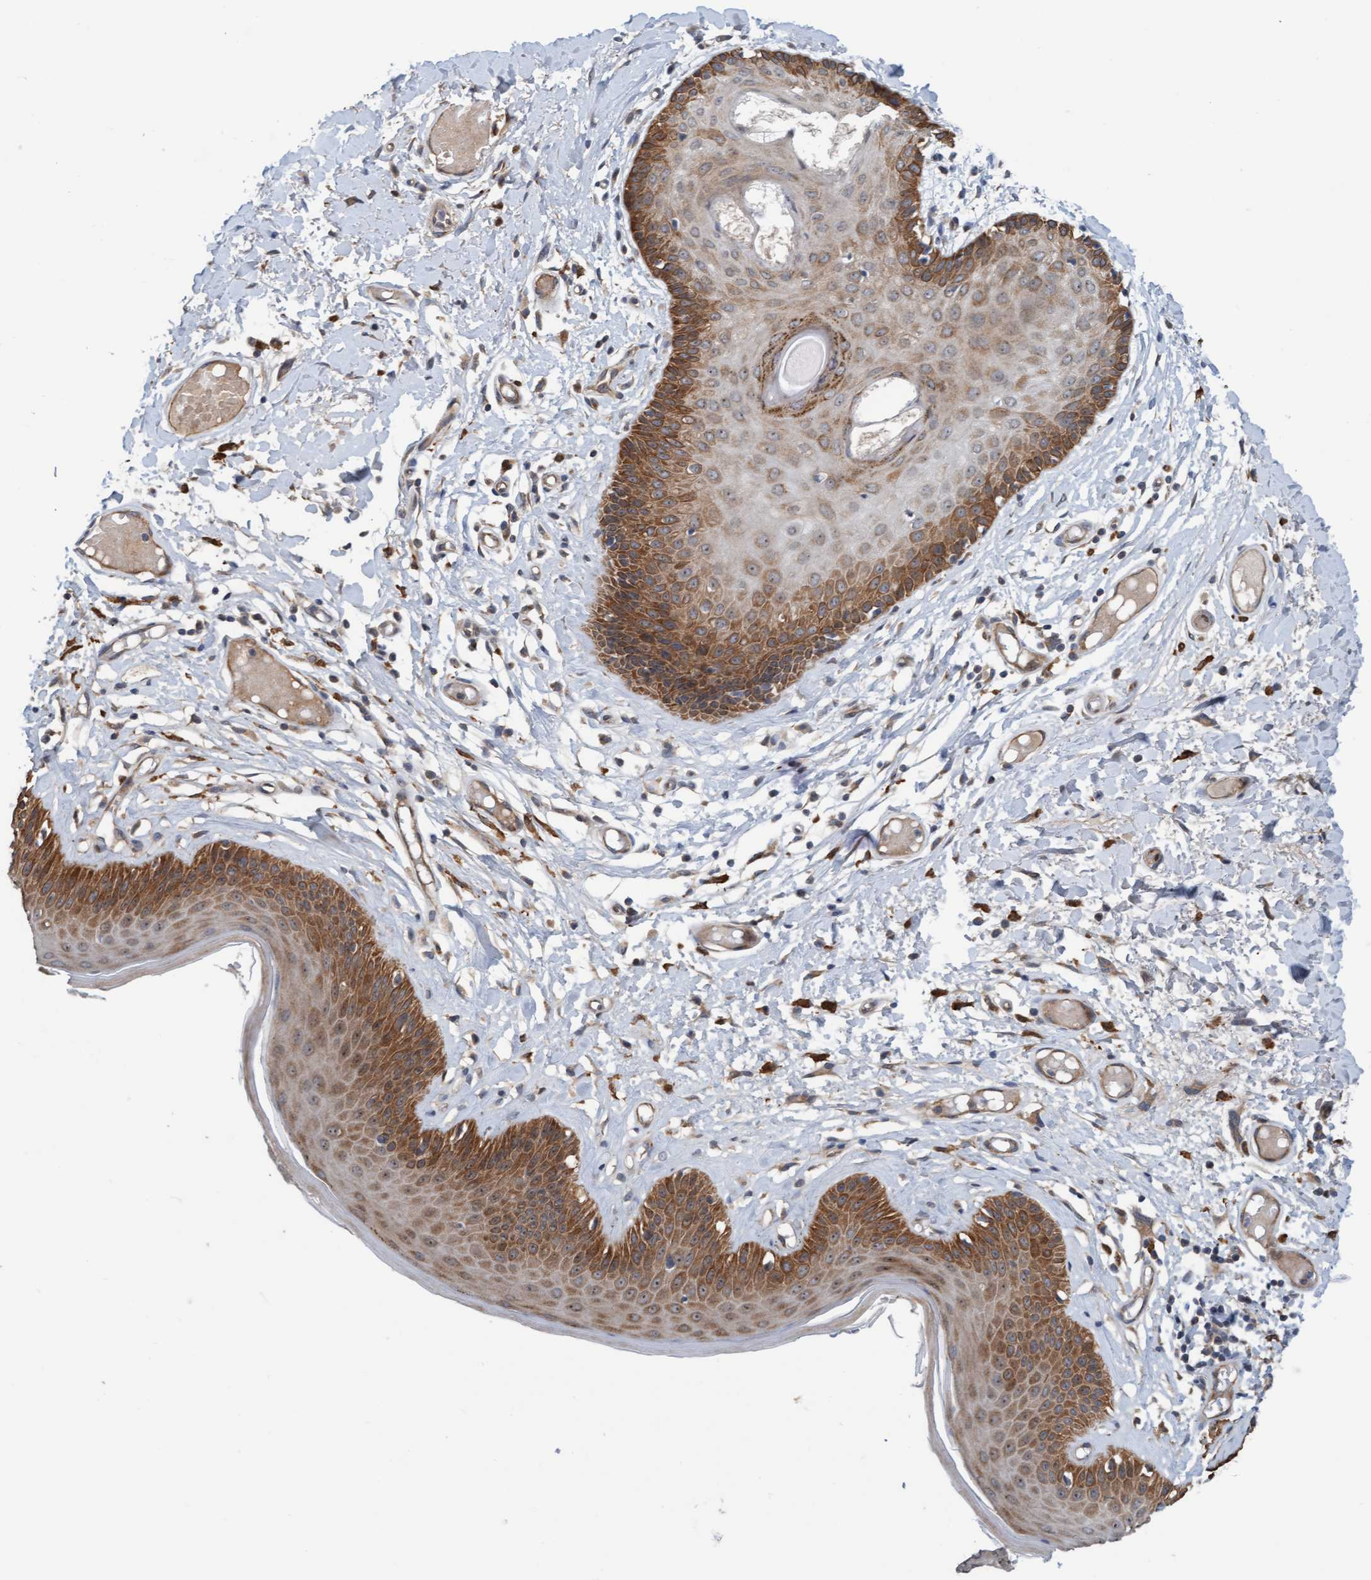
{"staining": {"intensity": "strong", "quantity": "25%-75%", "location": "cytoplasmic/membranous"}, "tissue": "skin", "cell_type": "Epidermal cells", "image_type": "normal", "snomed": [{"axis": "morphology", "description": "Normal tissue, NOS"}, {"axis": "topography", "description": "Vulva"}], "caption": "Protein staining reveals strong cytoplasmic/membranous positivity in about 25%-75% of epidermal cells in normal skin. Using DAB (3,3'-diaminobenzidine) (brown) and hematoxylin (blue) stains, captured at high magnification using brightfield microscopy.", "gene": "ZNF566", "patient": {"sex": "female", "age": 73}}